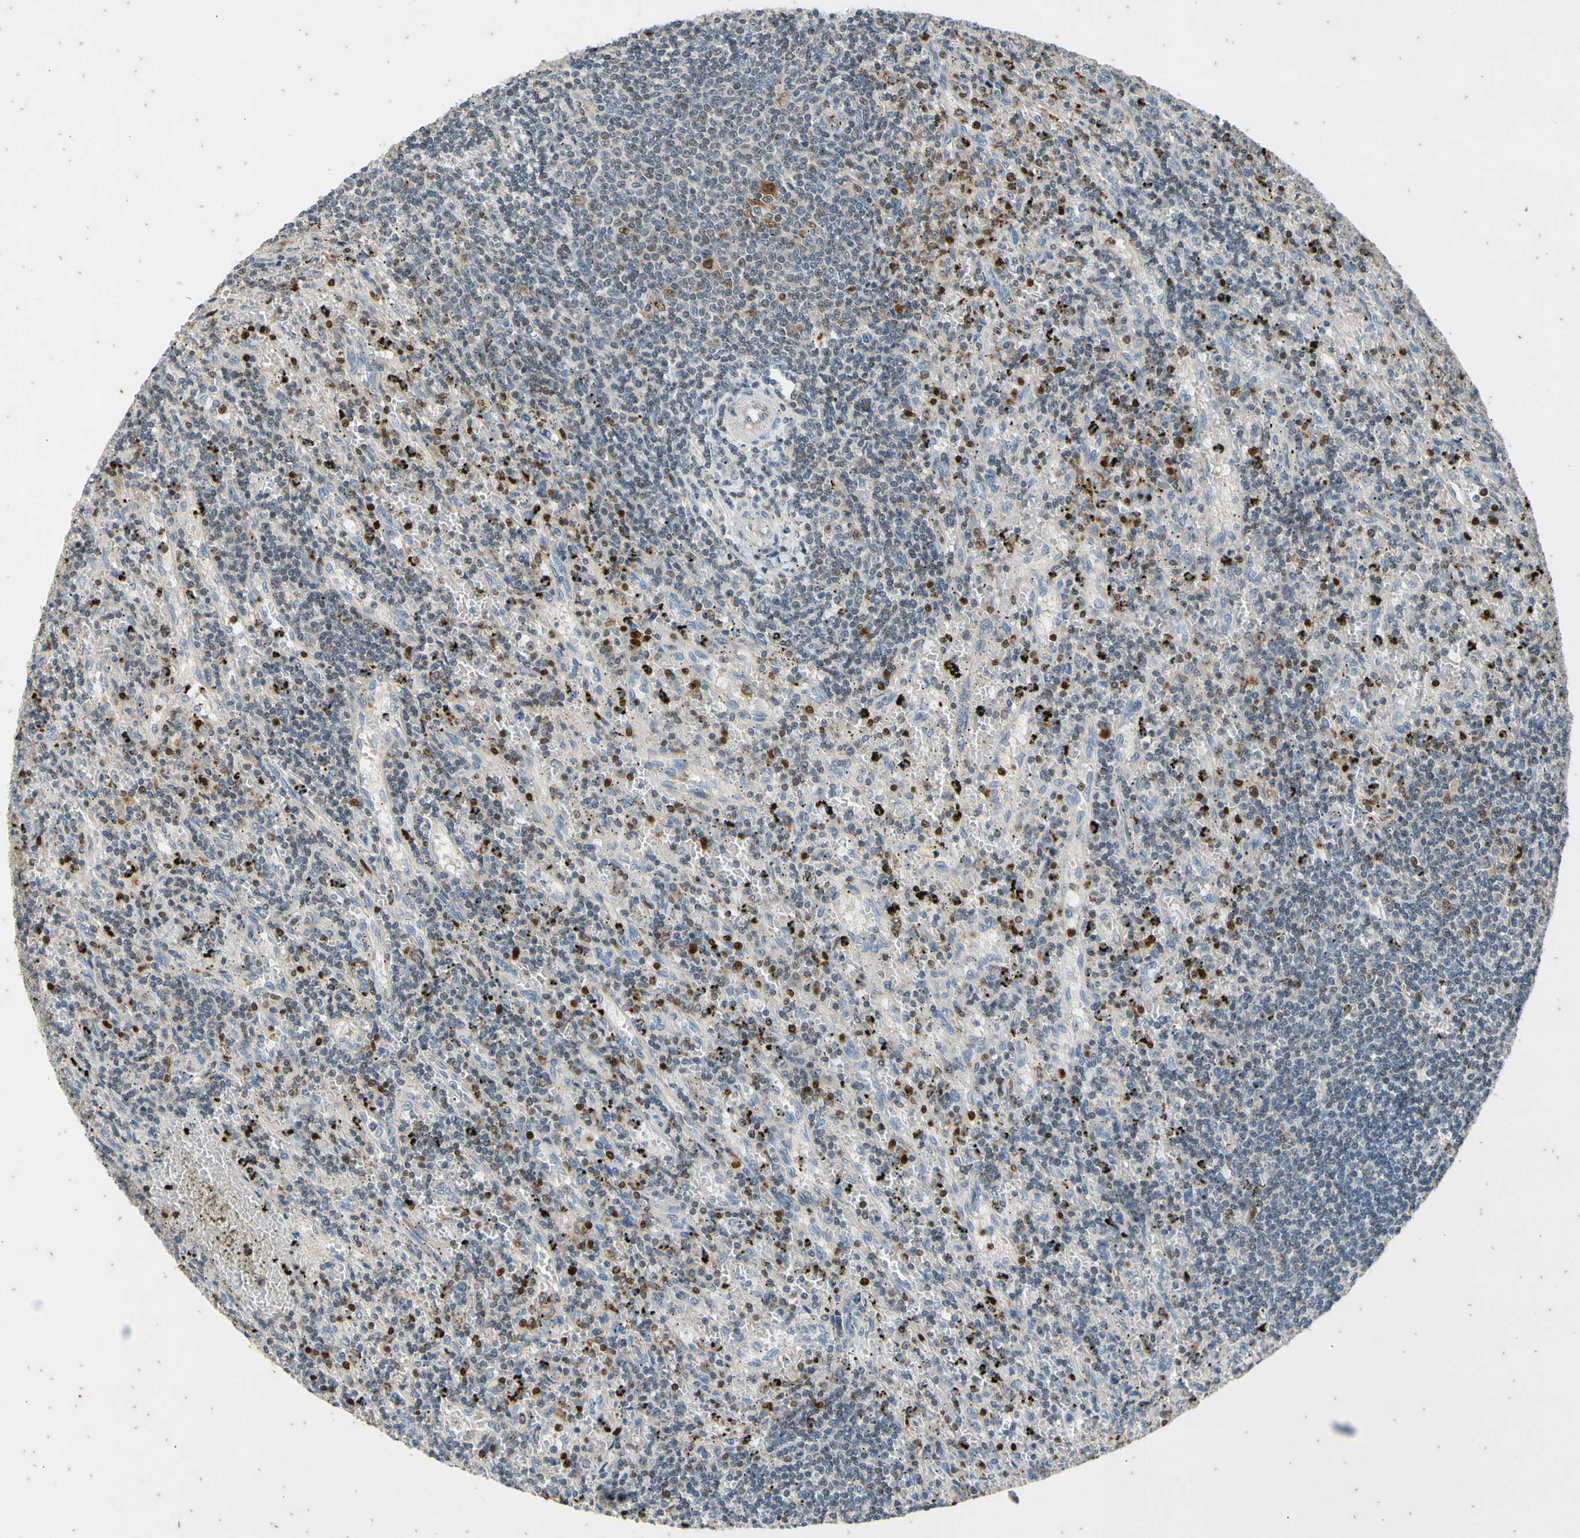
{"staining": {"intensity": "weak", "quantity": "<25%", "location": "nuclear"}, "tissue": "lymphoma", "cell_type": "Tumor cells", "image_type": "cancer", "snomed": [{"axis": "morphology", "description": "Malignant lymphoma, non-Hodgkin's type, Low grade"}, {"axis": "topography", "description": "Spleen"}], "caption": "Lymphoma stained for a protein using immunohistochemistry displays no staining tumor cells.", "gene": "TBX21", "patient": {"sex": "male", "age": 76}}